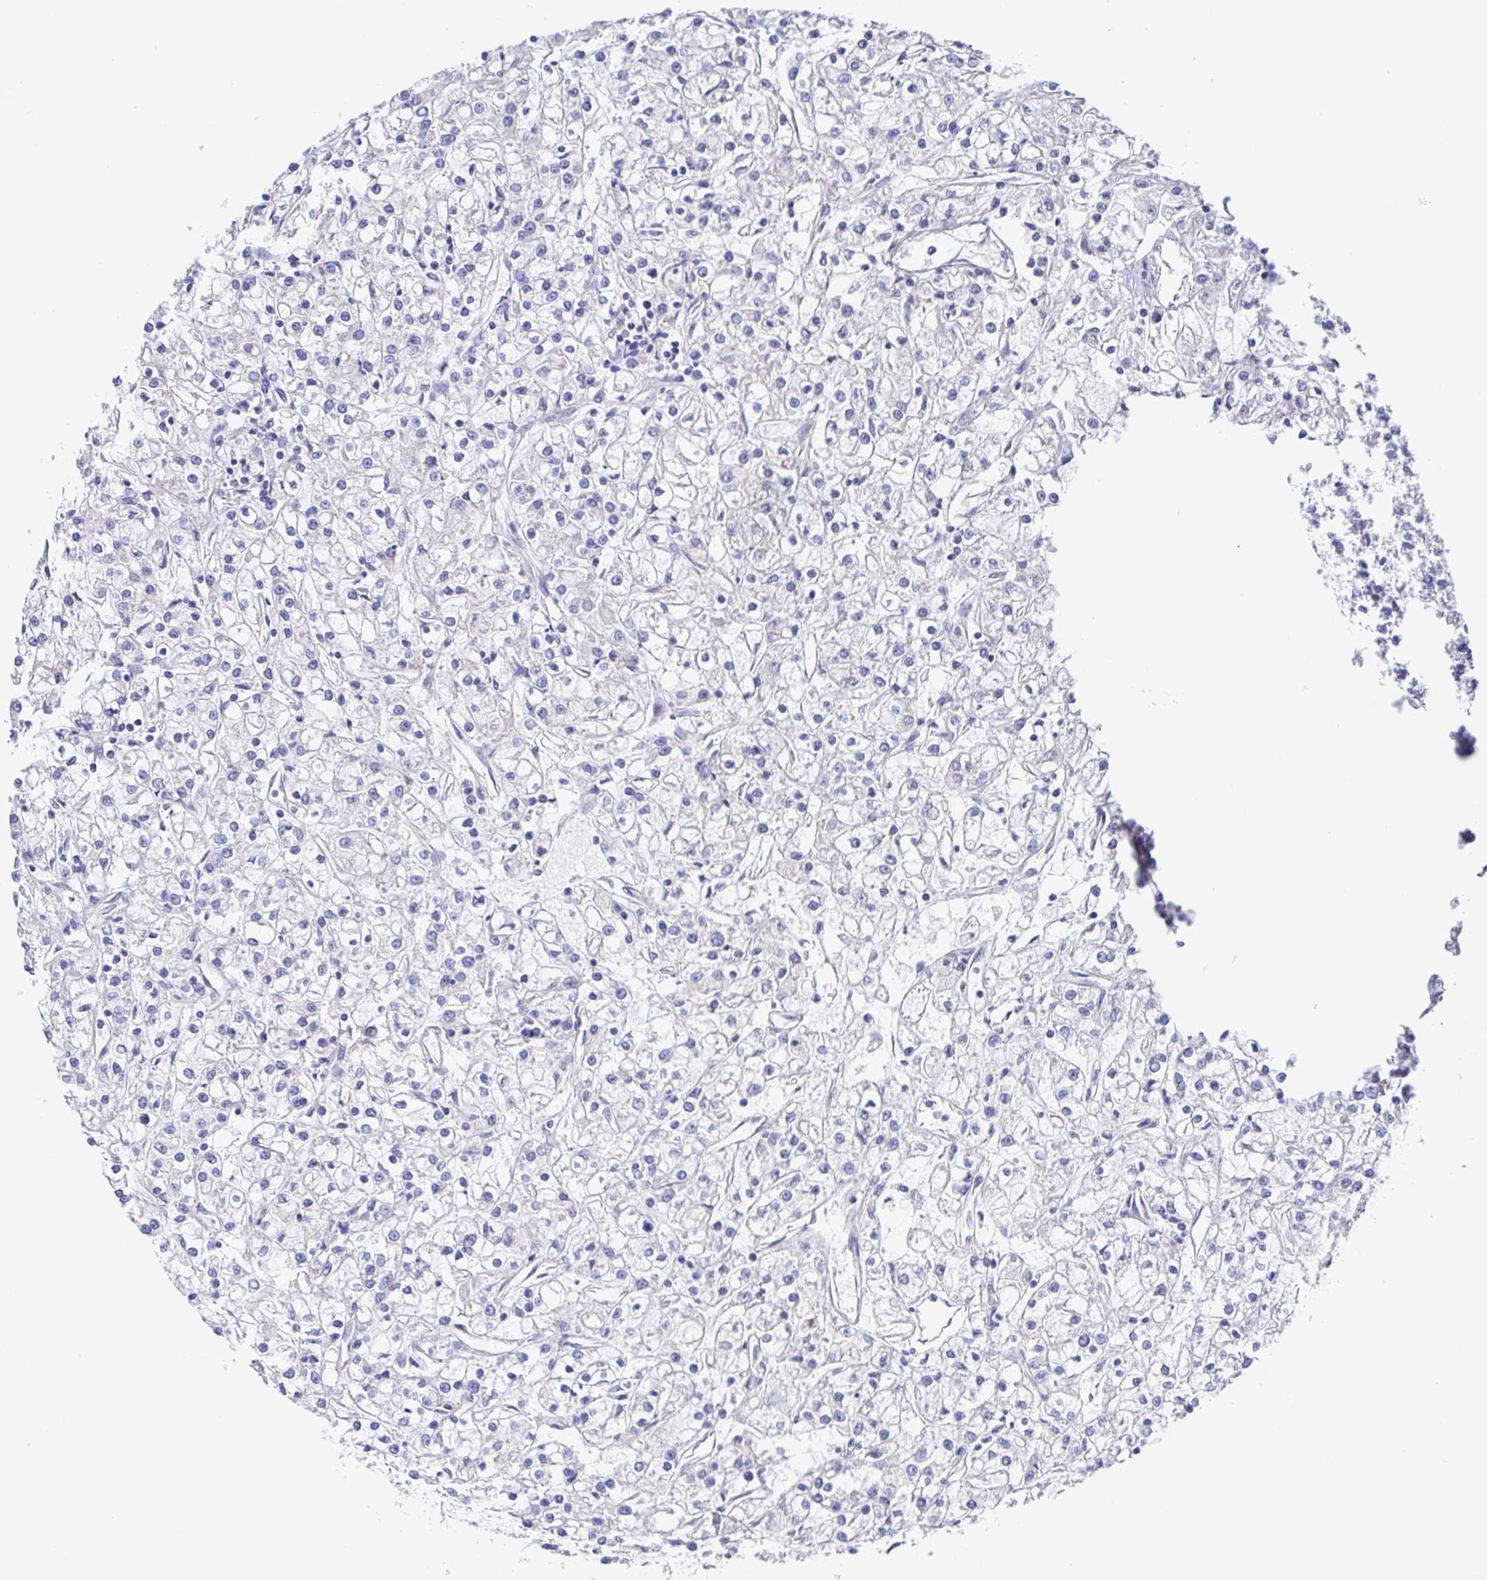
{"staining": {"intensity": "negative", "quantity": "none", "location": "none"}, "tissue": "renal cancer", "cell_type": "Tumor cells", "image_type": "cancer", "snomed": [{"axis": "morphology", "description": "Adenocarcinoma, NOS"}, {"axis": "topography", "description": "Kidney"}], "caption": "Histopathology image shows no protein staining in tumor cells of renal cancer (adenocarcinoma) tissue.", "gene": "GOLGA1", "patient": {"sex": "female", "age": 59}}